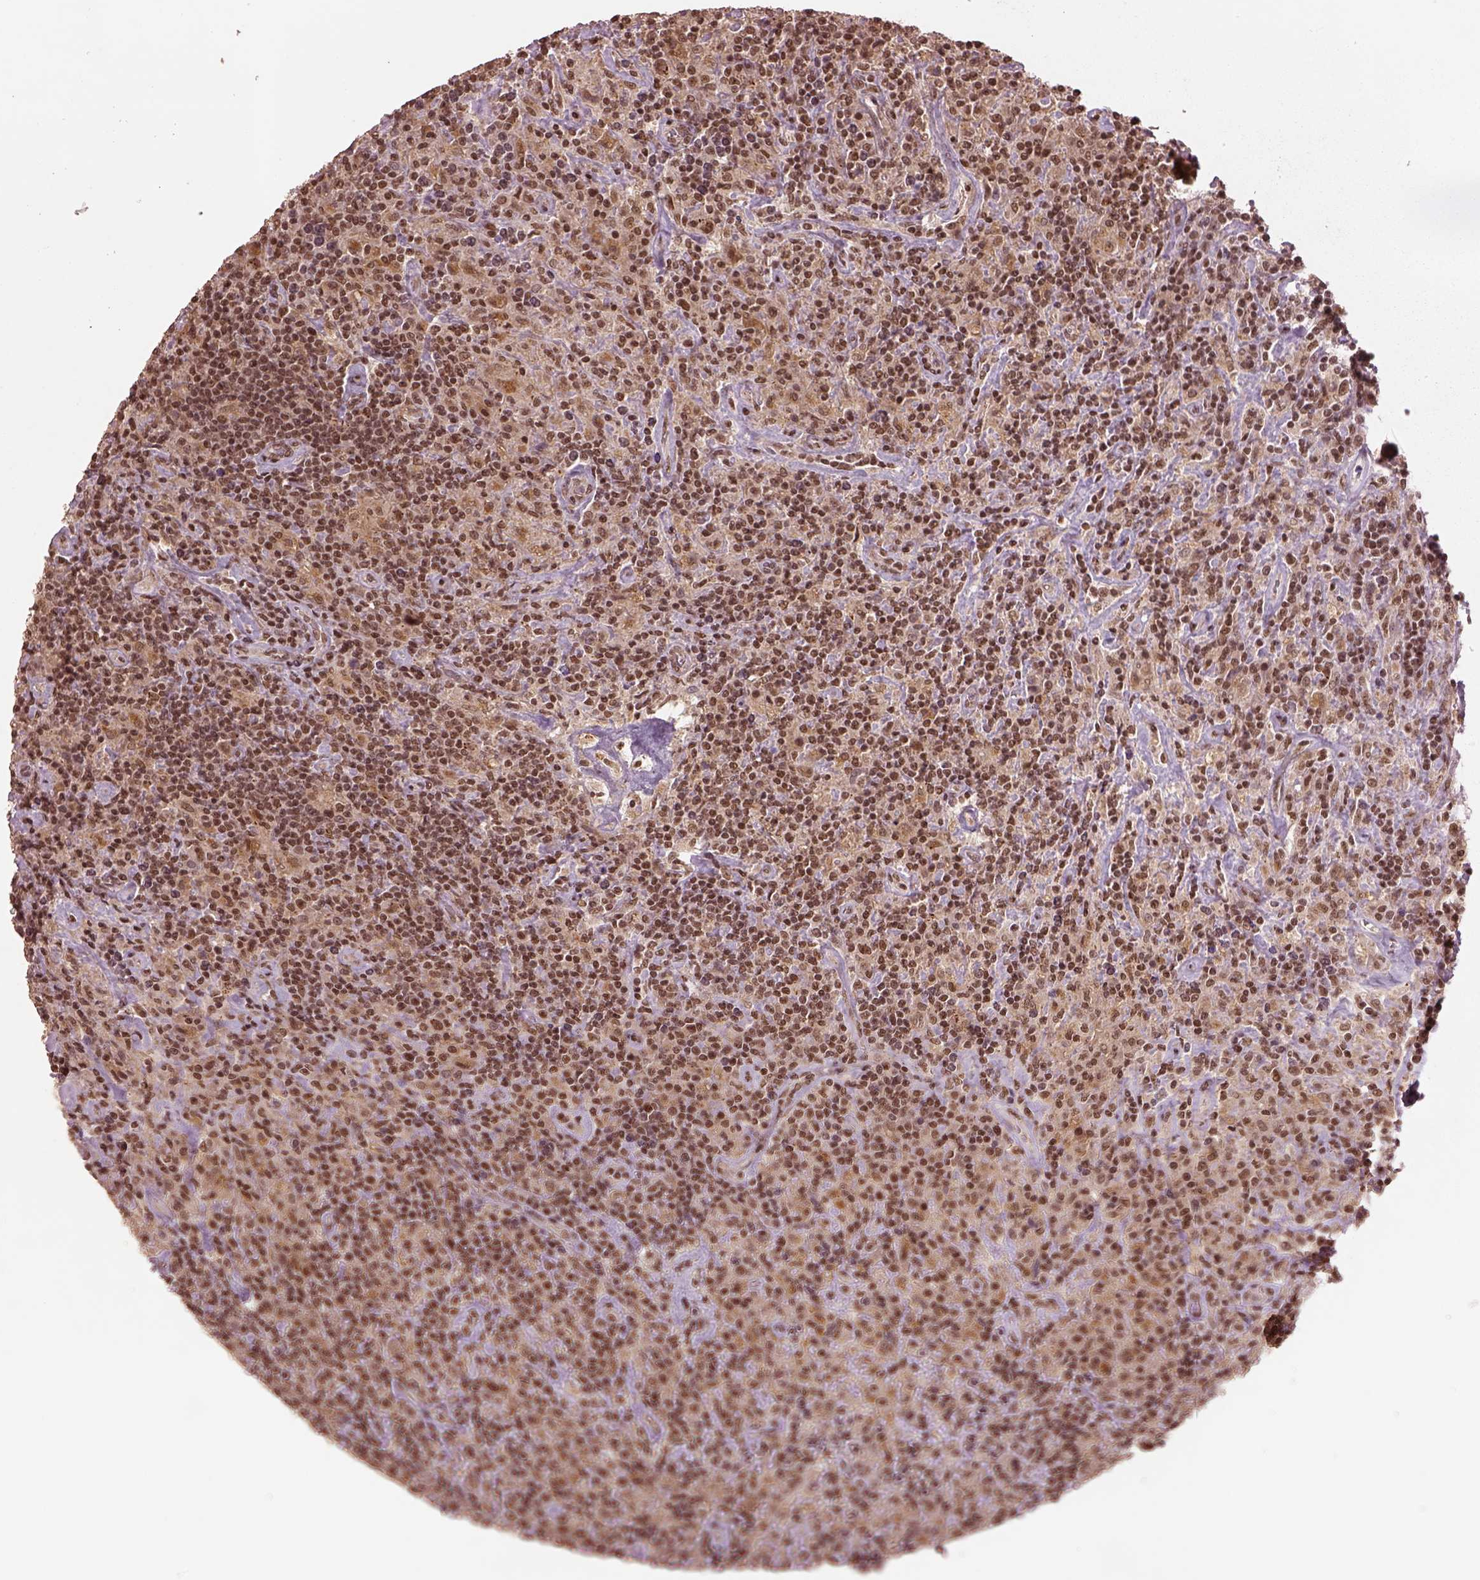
{"staining": {"intensity": "moderate", "quantity": ">75%", "location": "nuclear"}, "tissue": "lymphoma", "cell_type": "Tumor cells", "image_type": "cancer", "snomed": [{"axis": "morphology", "description": "Hodgkin's disease, NOS"}, {"axis": "topography", "description": "Lymph node"}], "caption": "Human Hodgkin's disease stained for a protein (brown) exhibits moderate nuclear positive staining in about >75% of tumor cells.", "gene": "BRD9", "patient": {"sex": "male", "age": 70}}